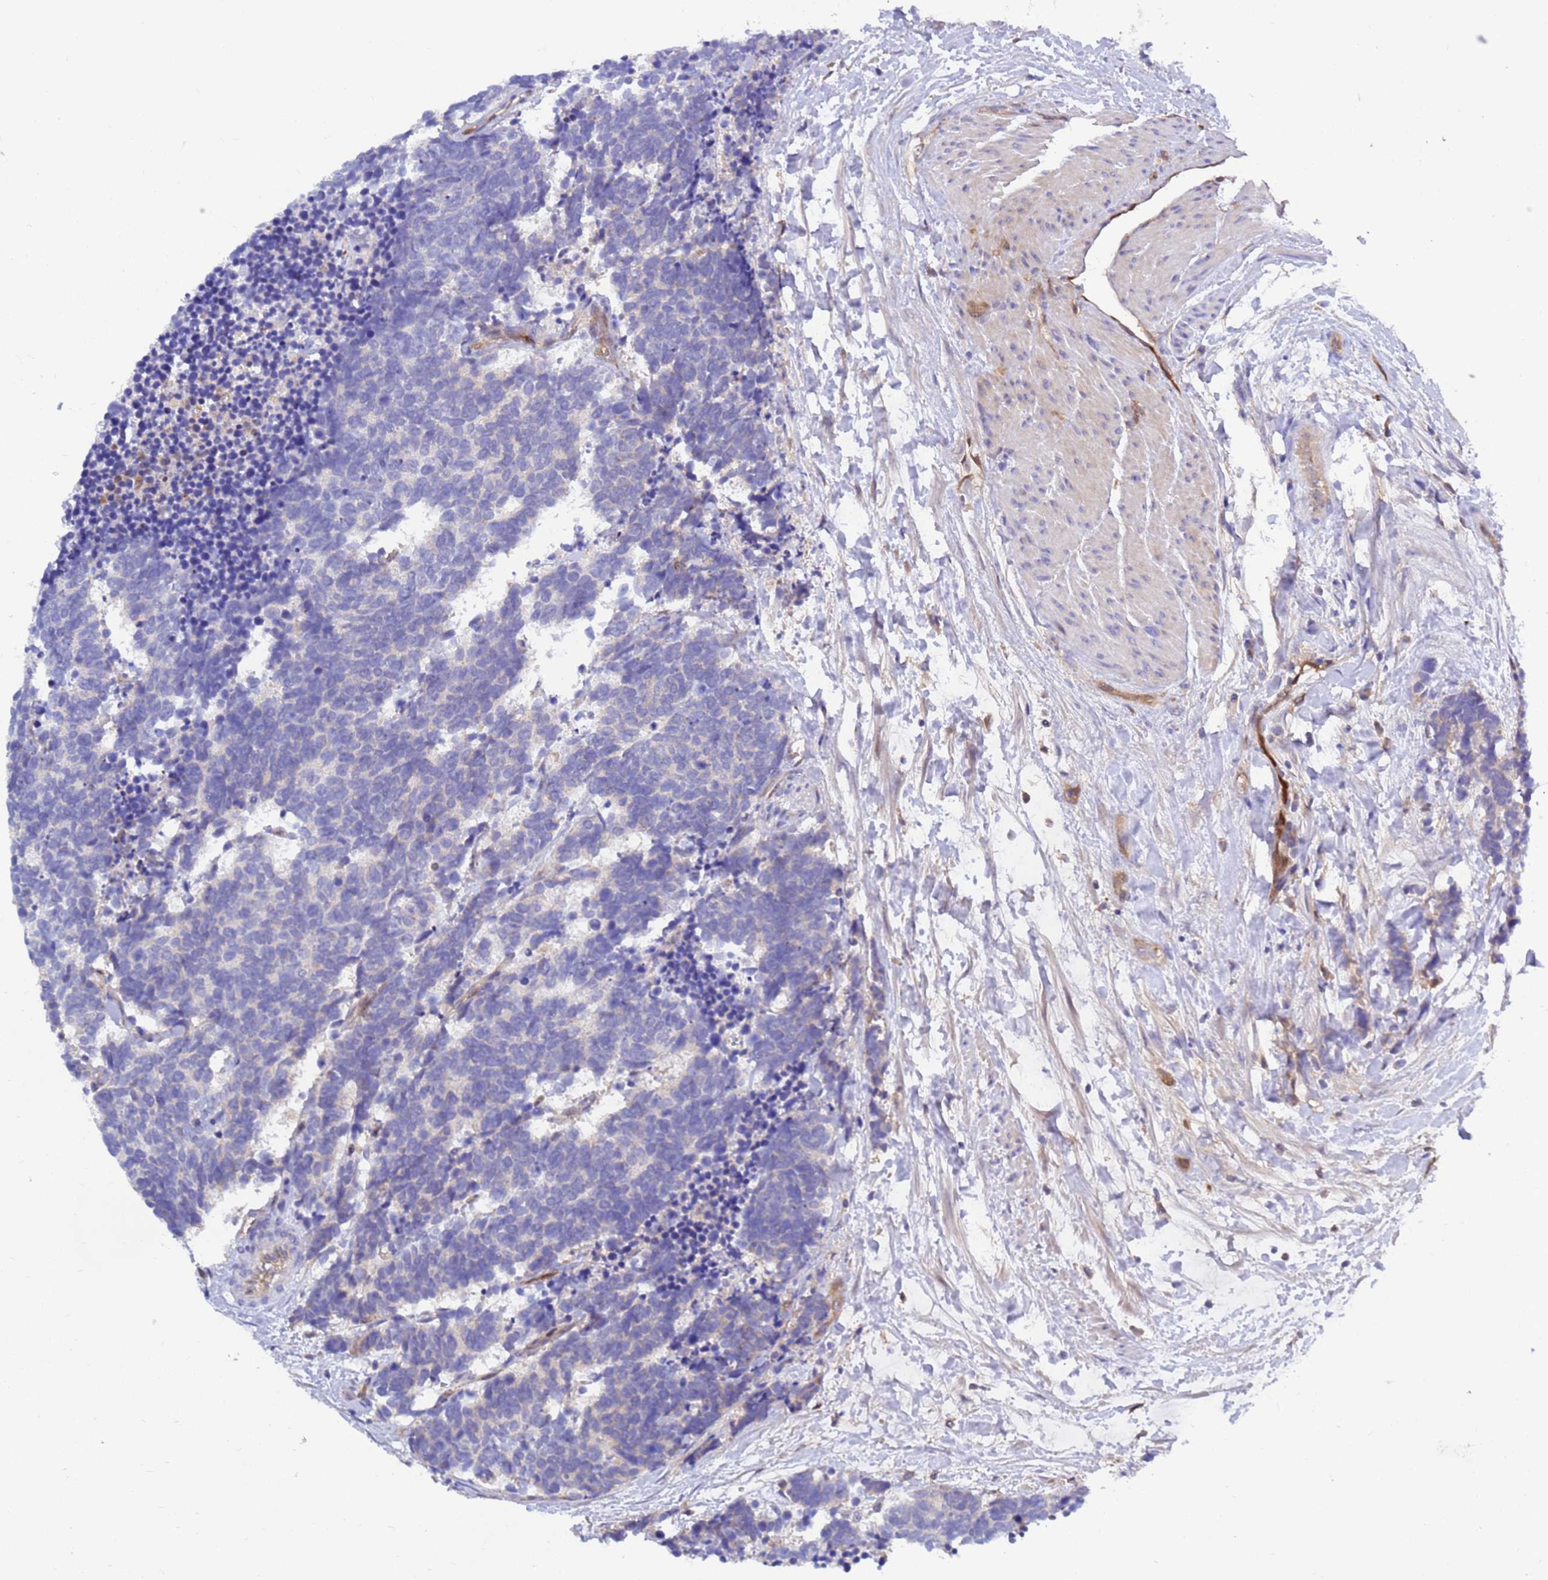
{"staining": {"intensity": "negative", "quantity": "none", "location": "none"}, "tissue": "carcinoid", "cell_type": "Tumor cells", "image_type": "cancer", "snomed": [{"axis": "morphology", "description": "Carcinoma, NOS"}, {"axis": "morphology", "description": "Carcinoid, malignant, NOS"}, {"axis": "topography", "description": "Prostate"}], "caption": "Human carcinoid stained for a protein using immunohistochemistry (IHC) shows no staining in tumor cells.", "gene": "FOXRED1", "patient": {"sex": "male", "age": 57}}